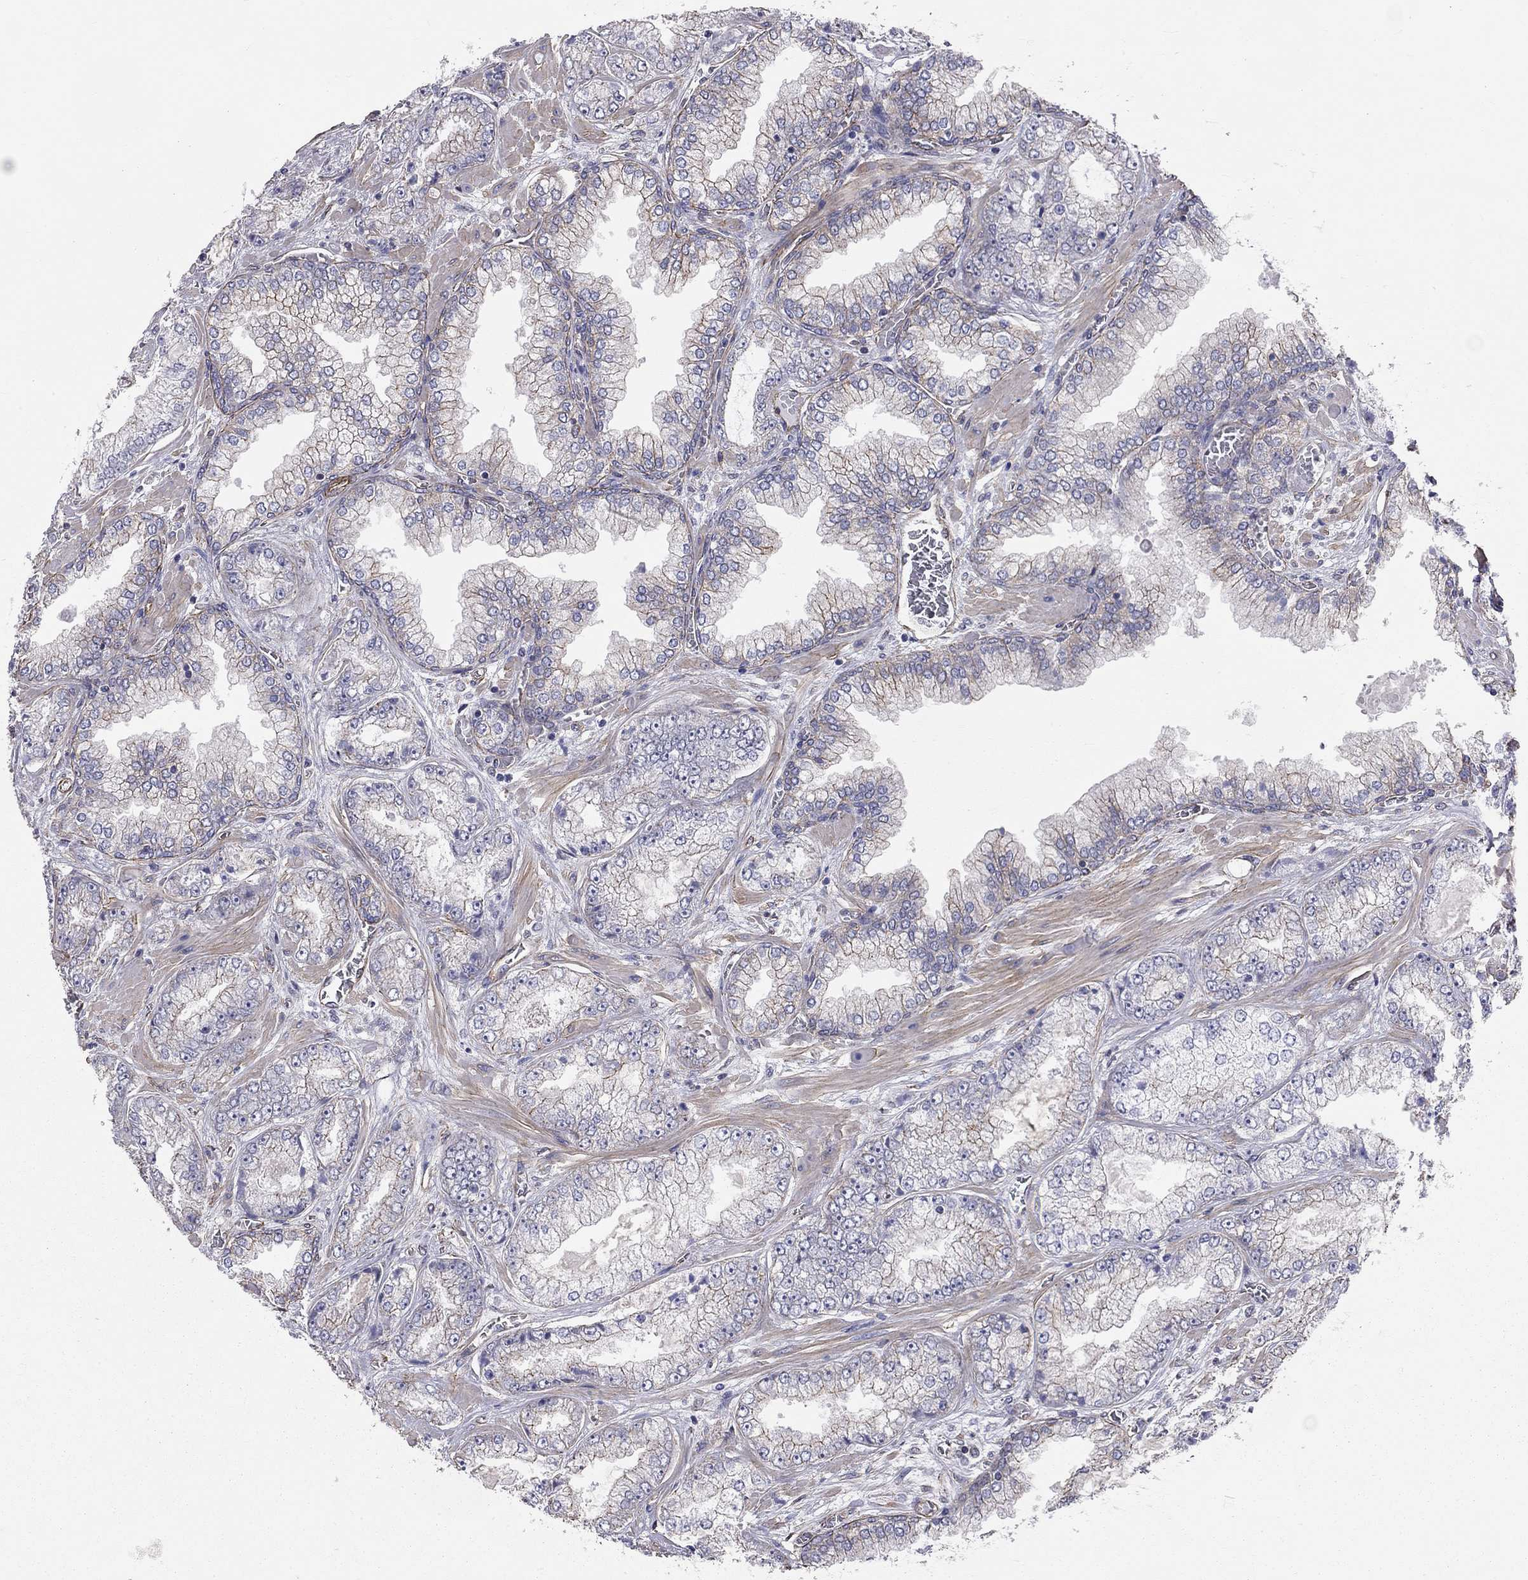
{"staining": {"intensity": "strong", "quantity": "<25%", "location": "cytoplasmic/membranous"}, "tissue": "prostate cancer", "cell_type": "Tumor cells", "image_type": "cancer", "snomed": [{"axis": "morphology", "description": "Adenocarcinoma, Low grade"}, {"axis": "topography", "description": "Prostate"}], "caption": "Prostate adenocarcinoma (low-grade) stained with a brown dye reveals strong cytoplasmic/membranous positive positivity in about <25% of tumor cells.", "gene": "BICDL2", "patient": {"sex": "male", "age": 57}}